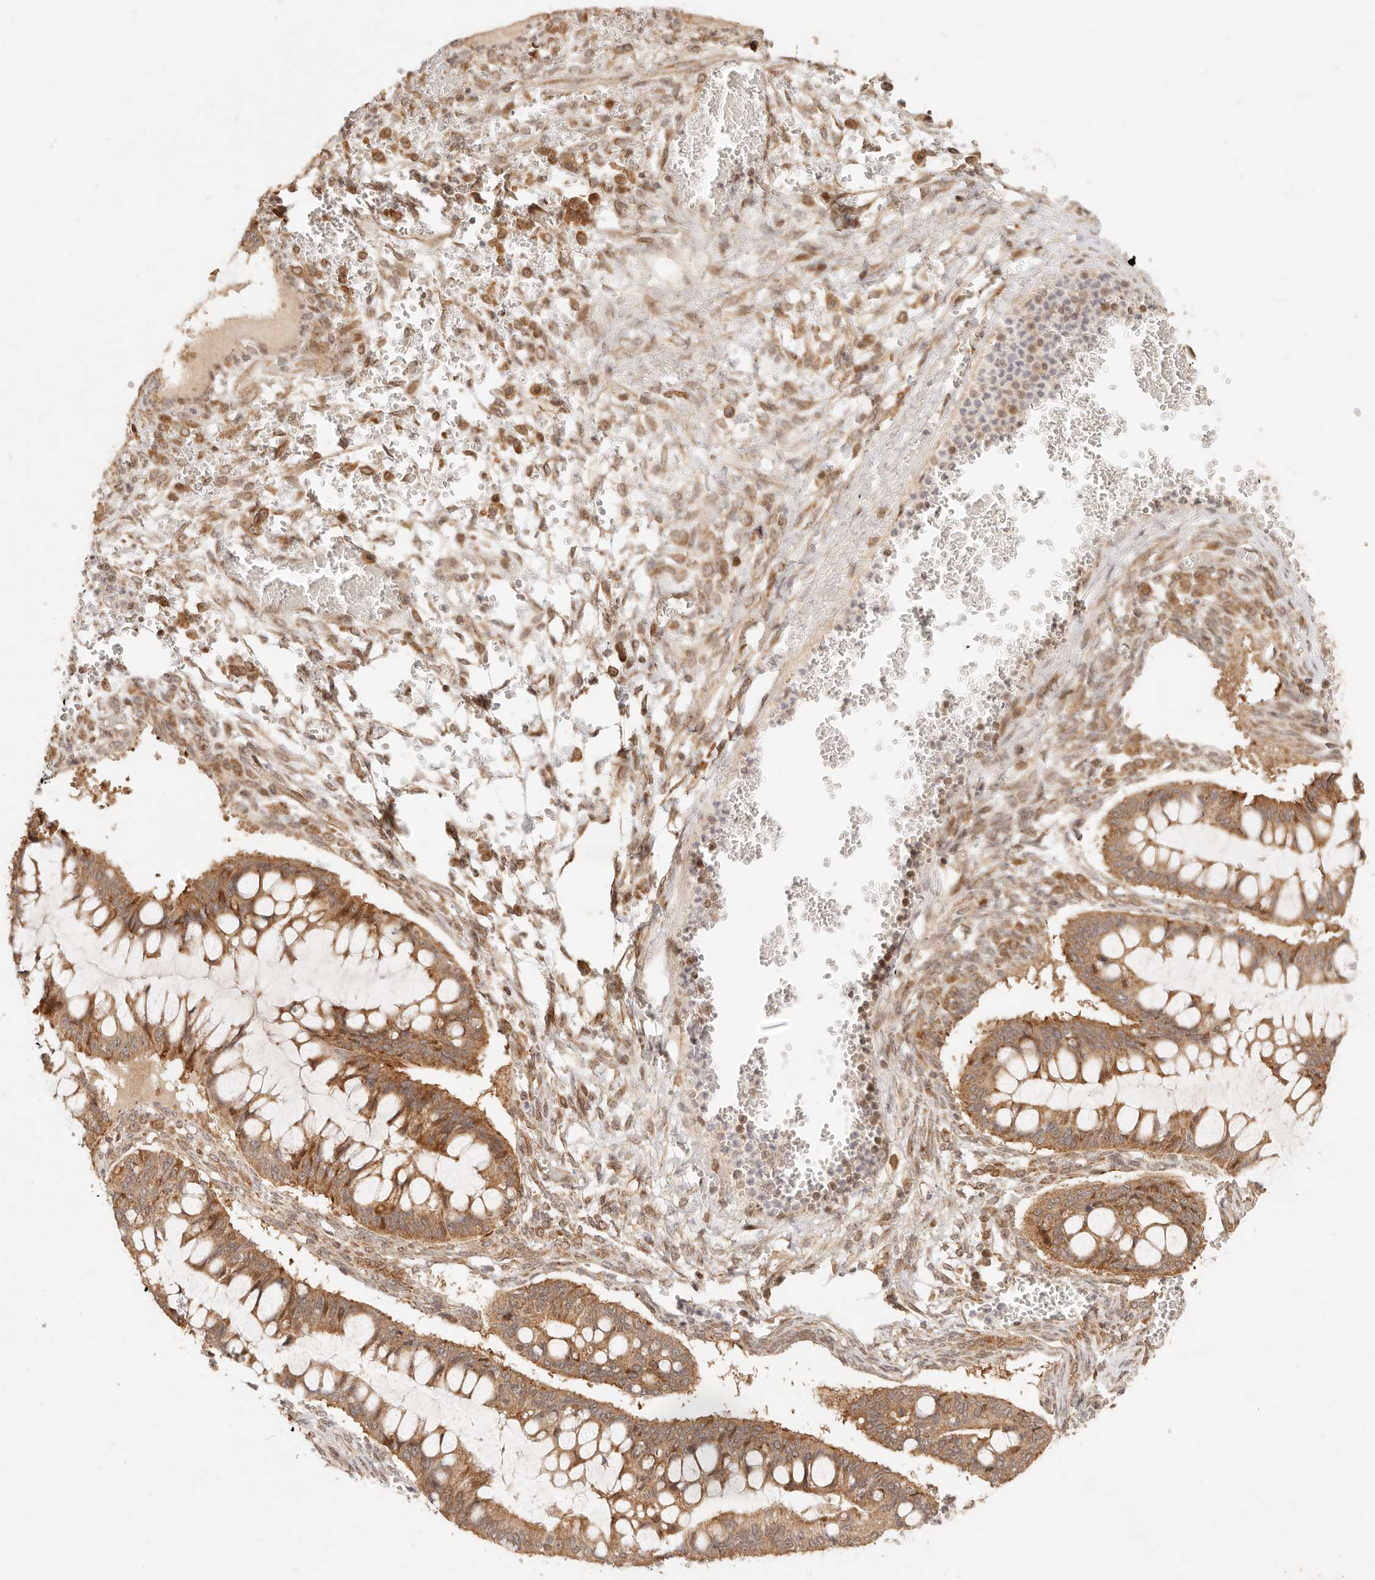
{"staining": {"intensity": "moderate", "quantity": ">75%", "location": "cytoplasmic/membranous"}, "tissue": "ovarian cancer", "cell_type": "Tumor cells", "image_type": "cancer", "snomed": [{"axis": "morphology", "description": "Cystadenocarcinoma, mucinous, NOS"}, {"axis": "topography", "description": "Ovary"}], "caption": "The immunohistochemical stain highlights moderate cytoplasmic/membranous positivity in tumor cells of ovarian cancer tissue.", "gene": "TIMM17A", "patient": {"sex": "female", "age": 73}}